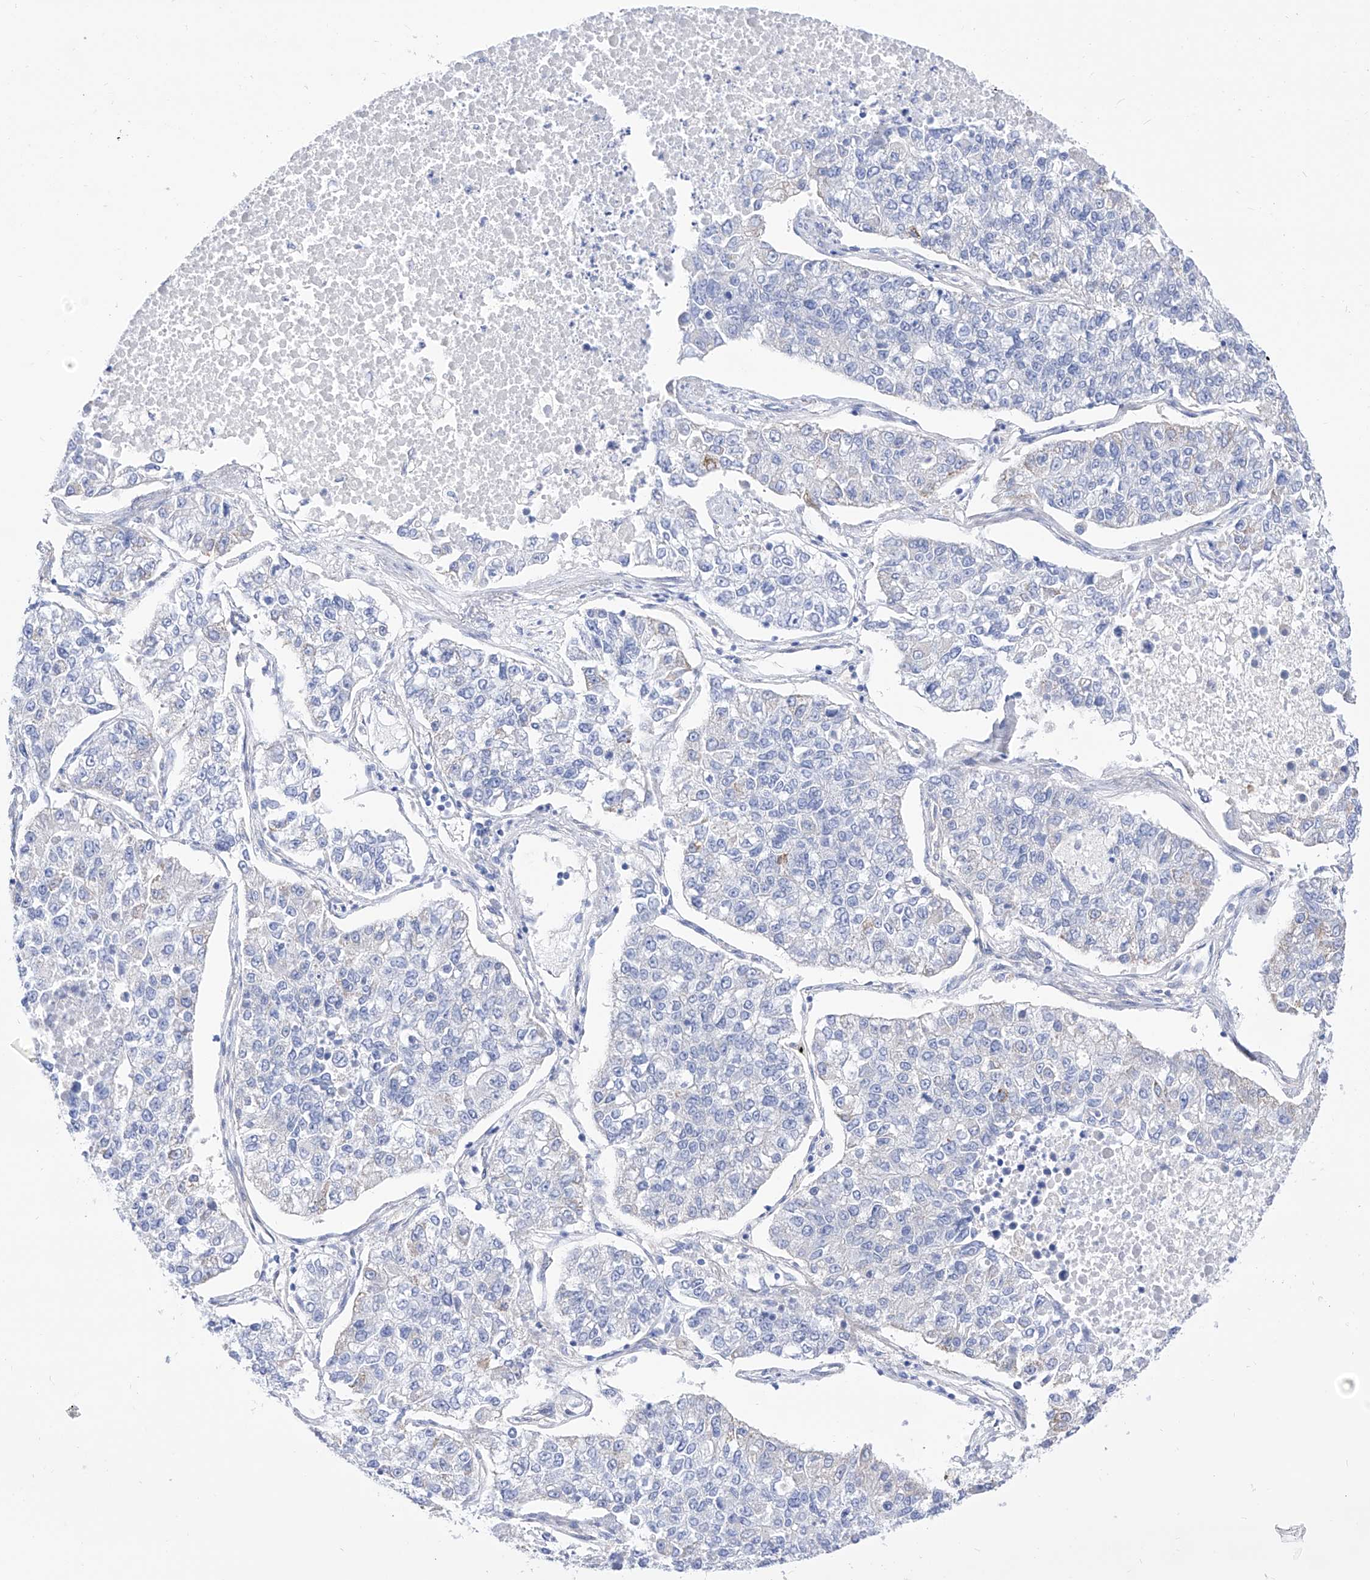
{"staining": {"intensity": "negative", "quantity": "none", "location": "none"}, "tissue": "lung cancer", "cell_type": "Tumor cells", "image_type": "cancer", "snomed": [{"axis": "morphology", "description": "Adenocarcinoma, NOS"}, {"axis": "topography", "description": "Lung"}], "caption": "Tumor cells are negative for brown protein staining in lung cancer.", "gene": "ZNF653", "patient": {"sex": "male", "age": 49}}